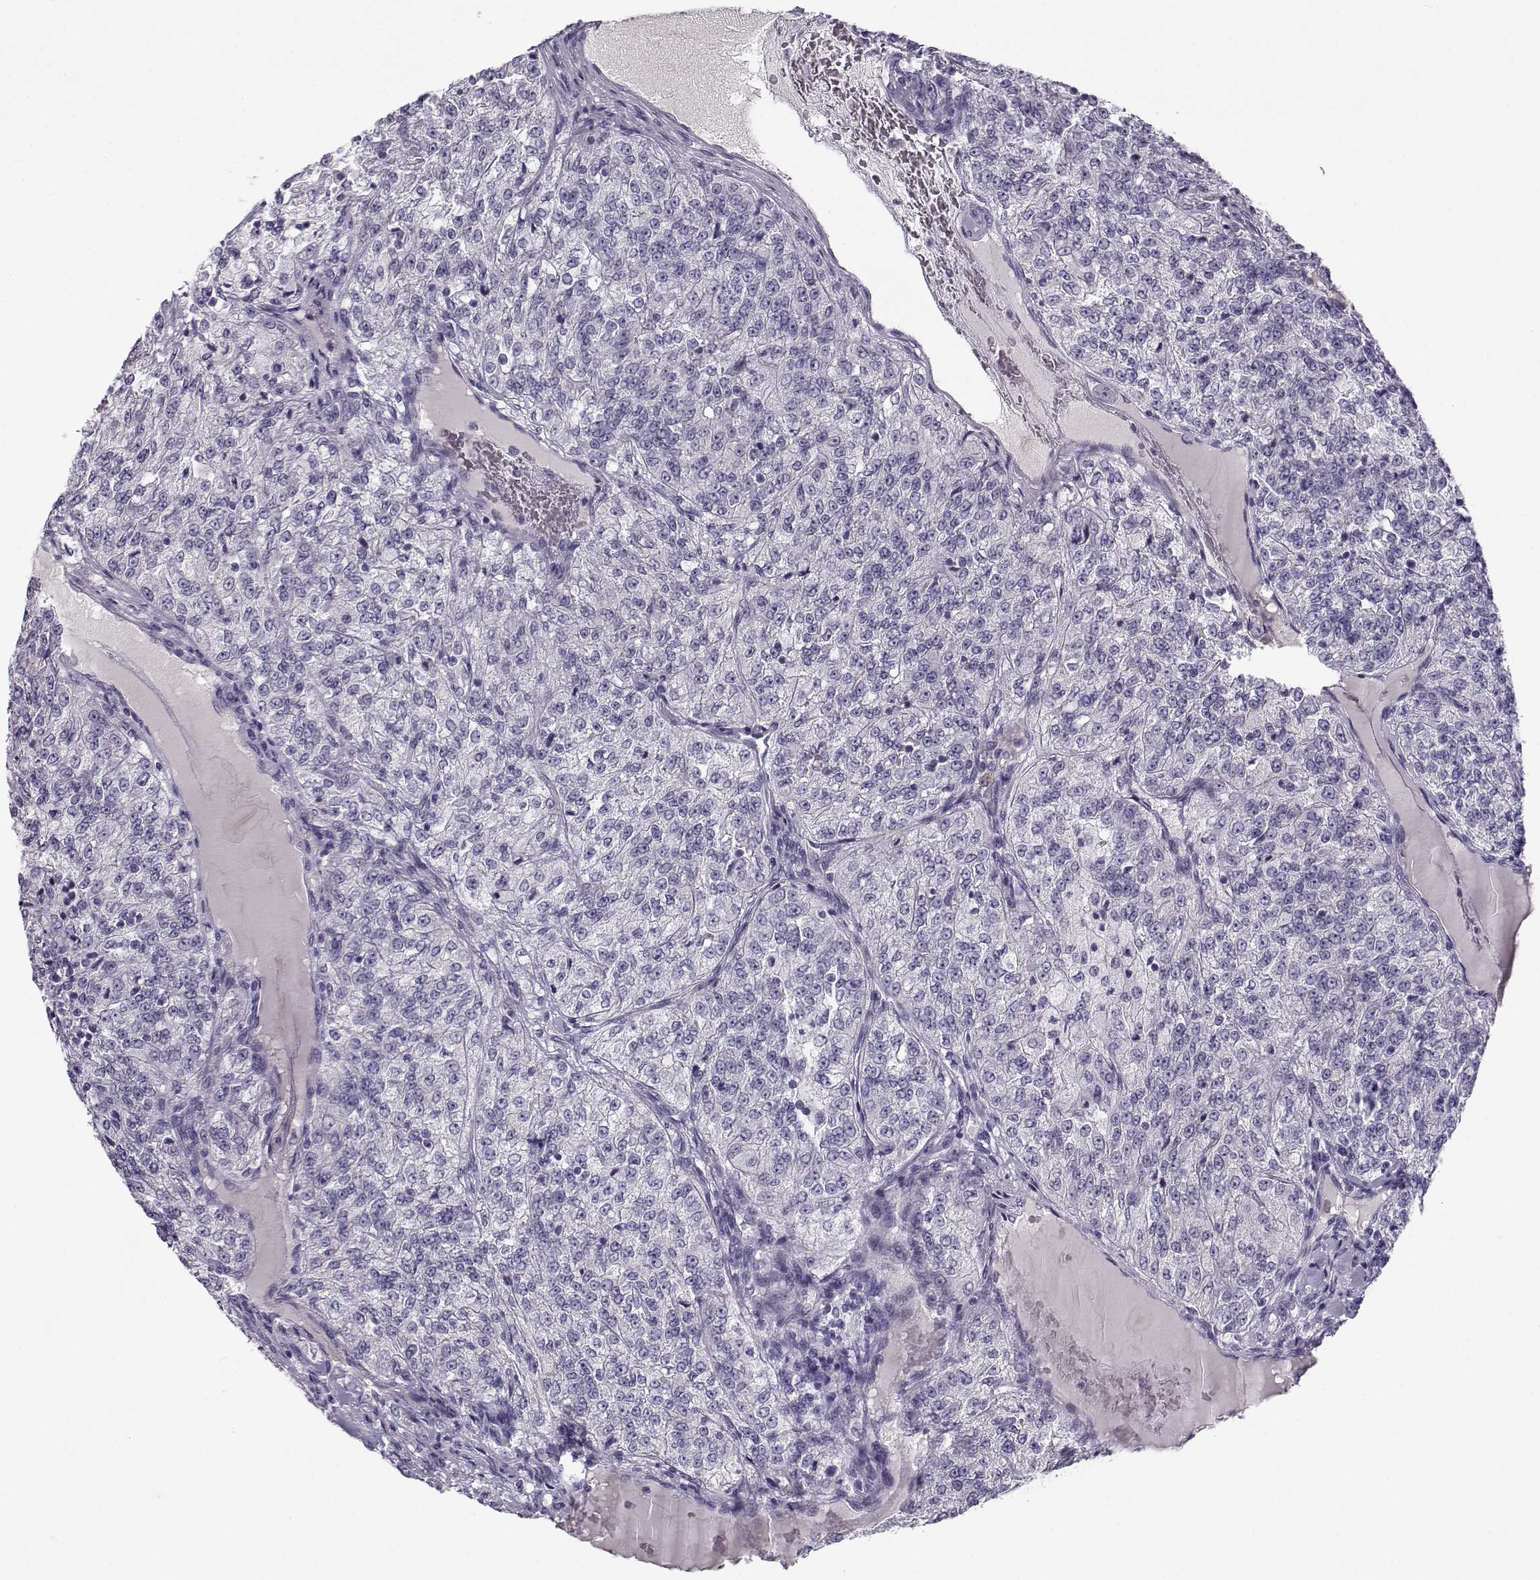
{"staining": {"intensity": "negative", "quantity": "none", "location": "none"}, "tissue": "renal cancer", "cell_type": "Tumor cells", "image_type": "cancer", "snomed": [{"axis": "morphology", "description": "Adenocarcinoma, NOS"}, {"axis": "topography", "description": "Kidney"}], "caption": "Tumor cells are negative for brown protein staining in adenocarcinoma (renal). Nuclei are stained in blue.", "gene": "CFAP77", "patient": {"sex": "female", "age": 63}}